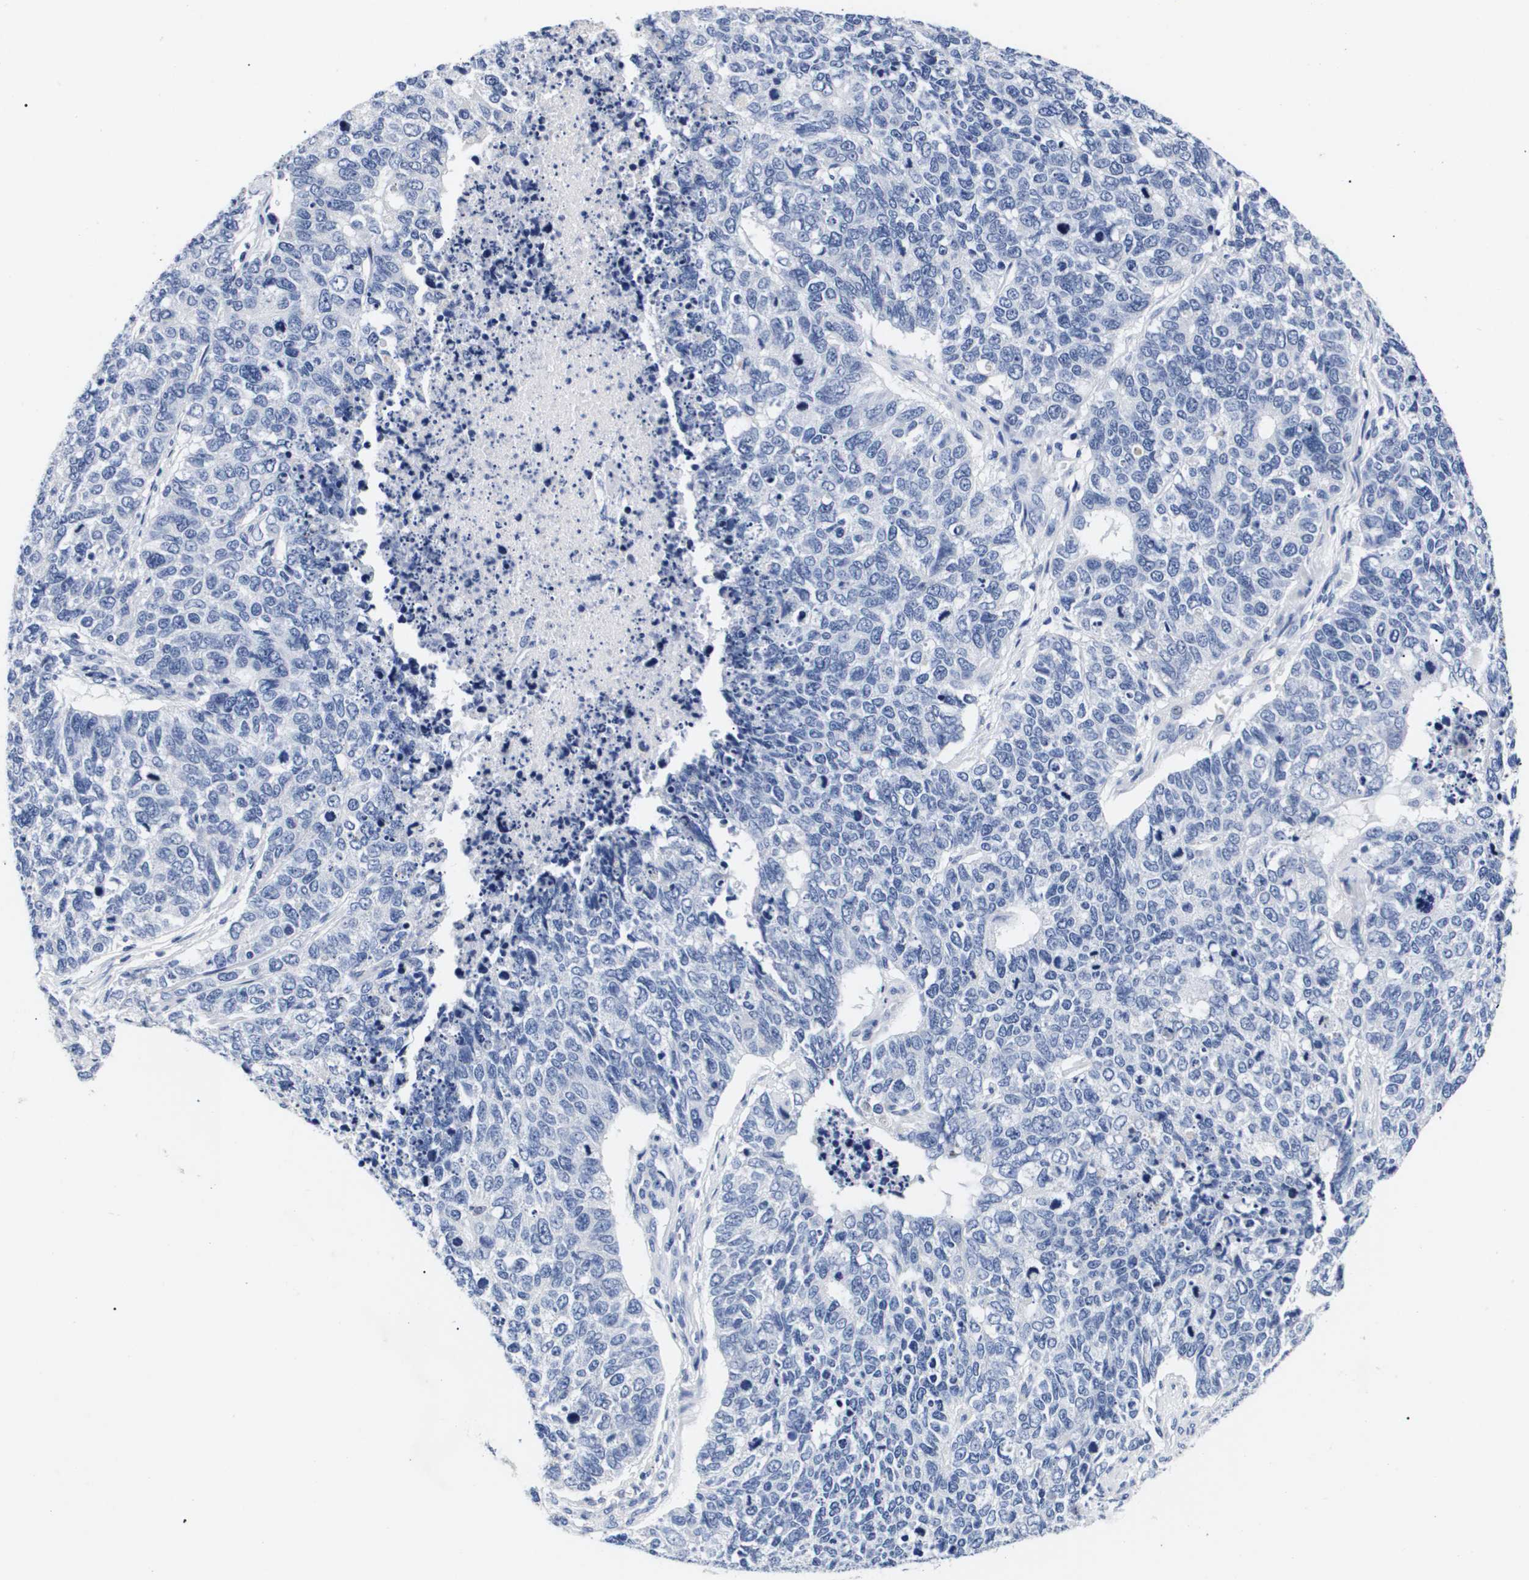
{"staining": {"intensity": "negative", "quantity": "none", "location": "none"}, "tissue": "cervical cancer", "cell_type": "Tumor cells", "image_type": "cancer", "snomed": [{"axis": "morphology", "description": "Squamous cell carcinoma, NOS"}, {"axis": "topography", "description": "Cervix"}], "caption": "Cervical cancer (squamous cell carcinoma) was stained to show a protein in brown. There is no significant expression in tumor cells.", "gene": "ATP6V0A4", "patient": {"sex": "female", "age": 63}}